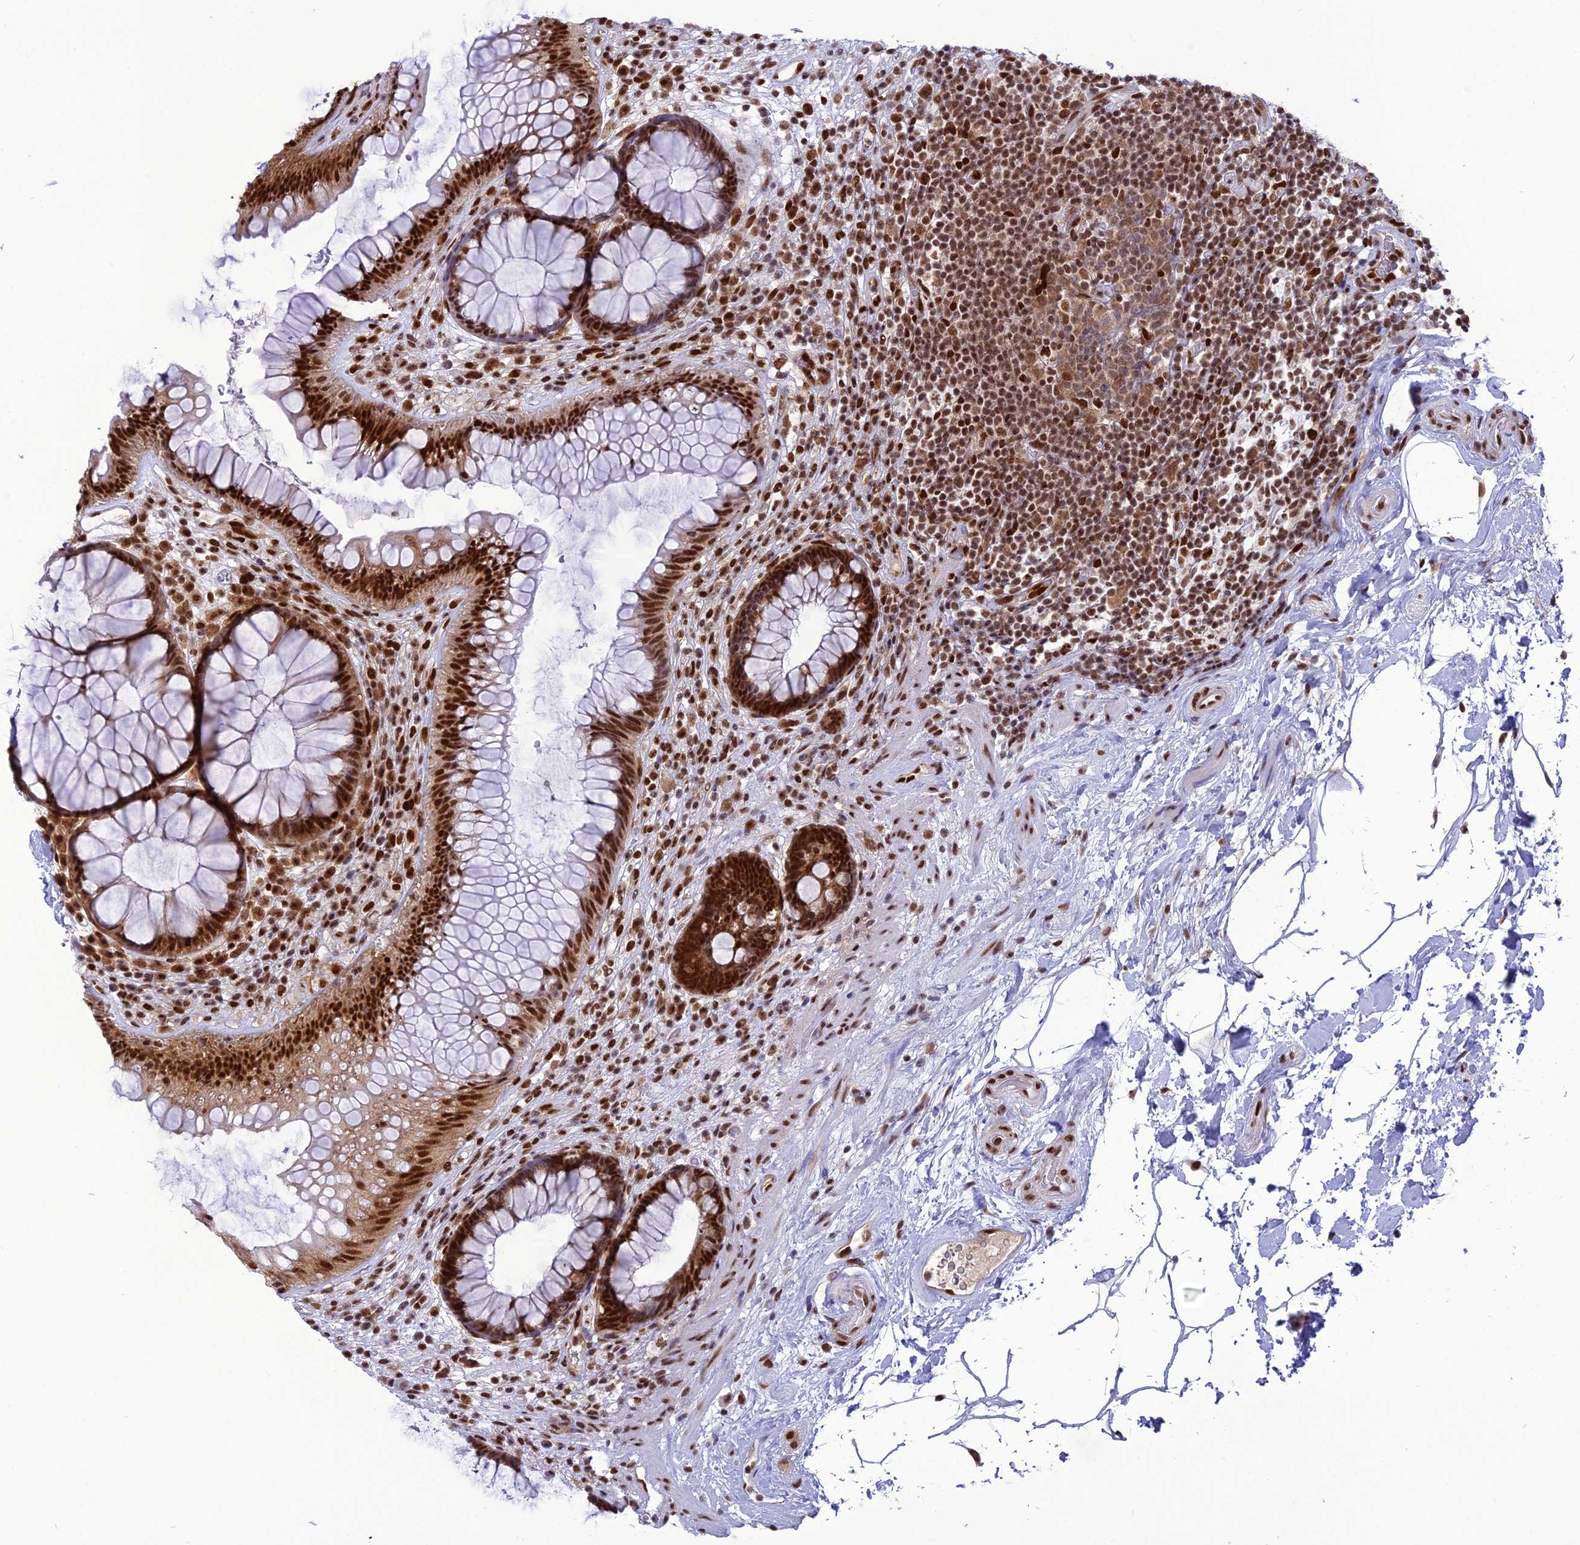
{"staining": {"intensity": "strong", "quantity": ">75%", "location": "nuclear"}, "tissue": "rectum", "cell_type": "Glandular cells", "image_type": "normal", "snomed": [{"axis": "morphology", "description": "Normal tissue, NOS"}, {"axis": "topography", "description": "Rectum"}], "caption": "Protein analysis of unremarkable rectum shows strong nuclear positivity in approximately >75% of glandular cells.", "gene": "DDX1", "patient": {"sex": "male", "age": 51}}